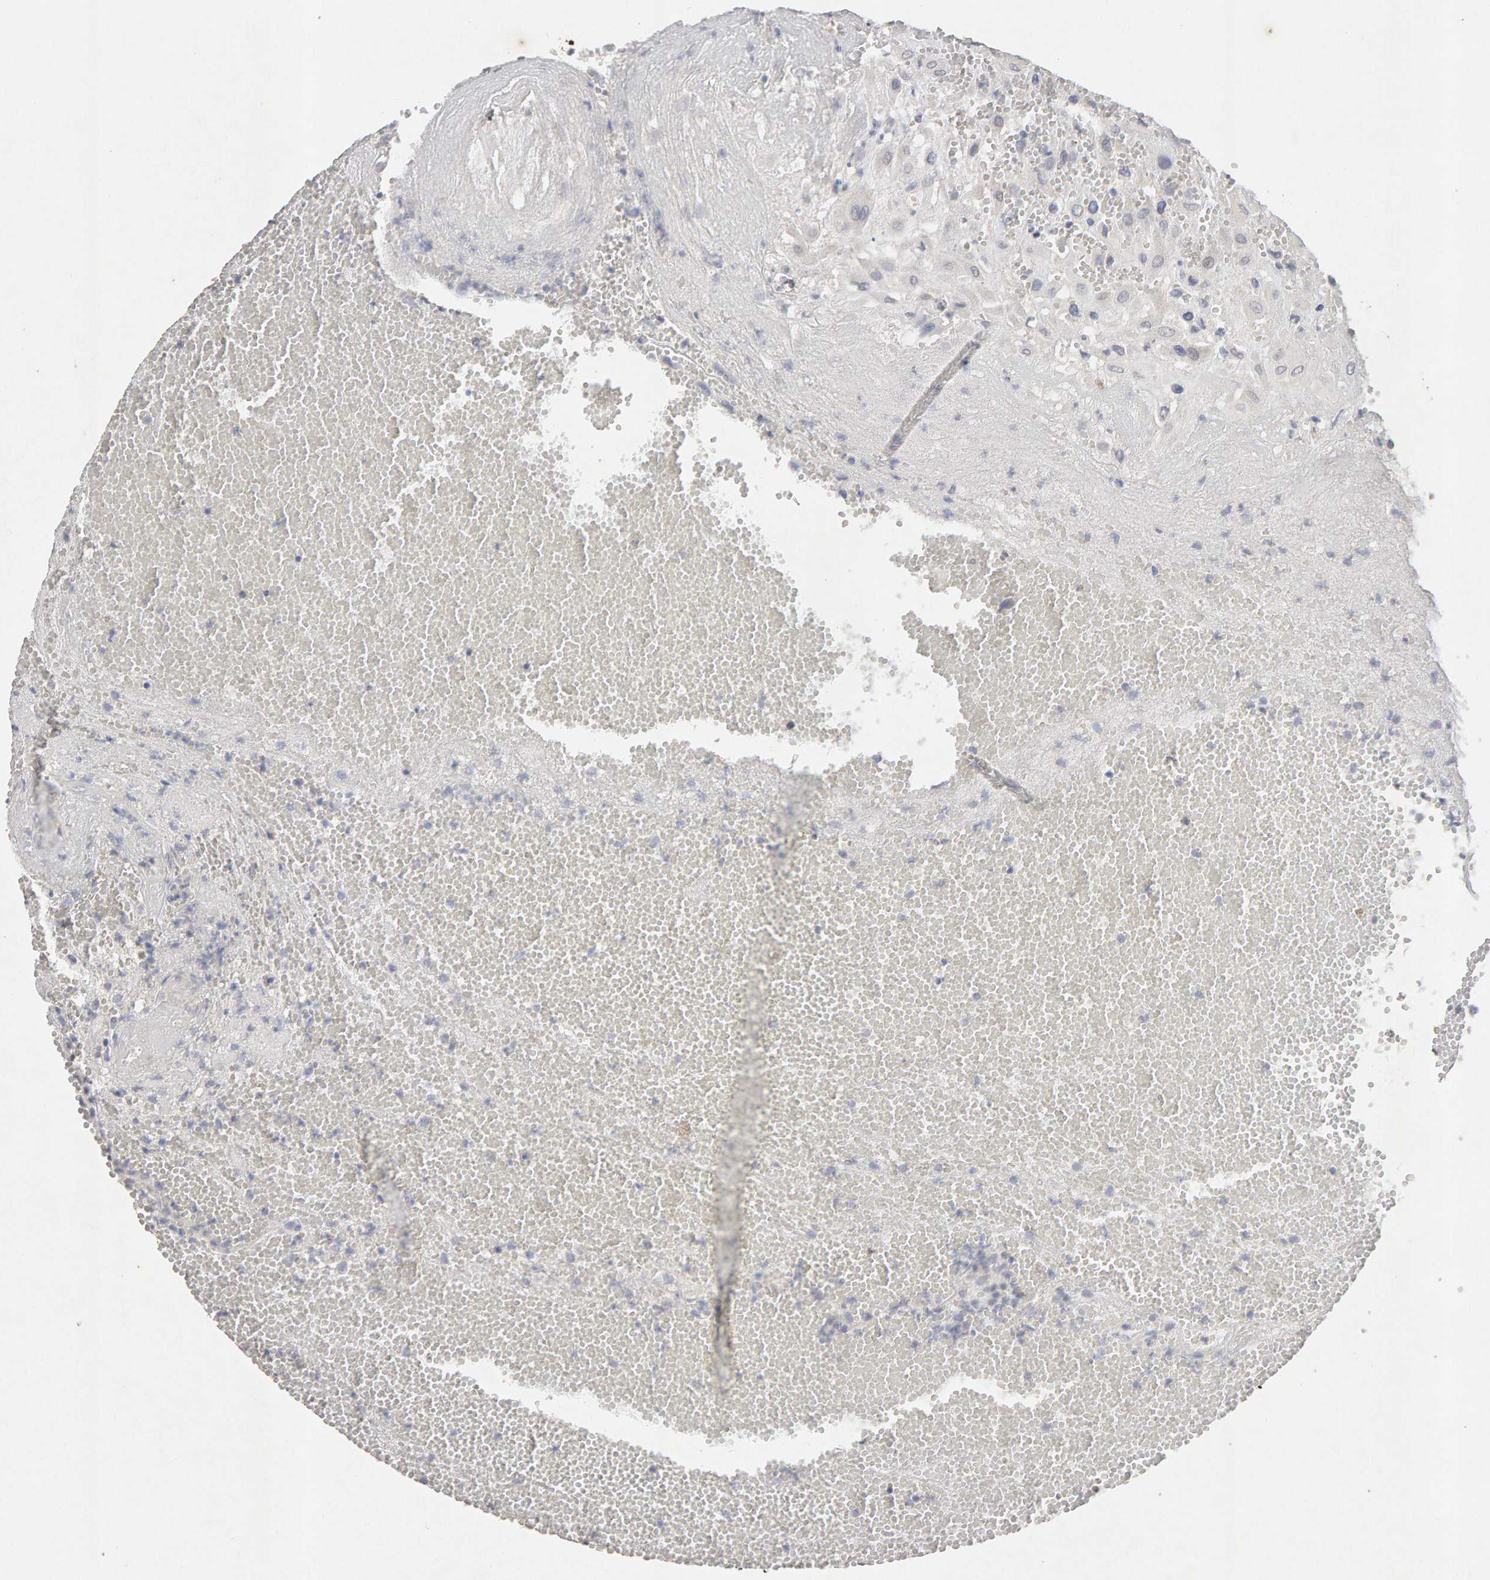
{"staining": {"intensity": "negative", "quantity": "none", "location": "none"}, "tissue": "placenta", "cell_type": "Decidual cells", "image_type": "normal", "snomed": [{"axis": "morphology", "description": "Normal tissue, NOS"}, {"axis": "topography", "description": "Placenta"}], "caption": "High power microscopy micrograph of an IHC image of benign placenta, revealing no significant staining in decidual cells.", "gene": "PTPRM", "patient": {"sex": "female", "age": 18}}